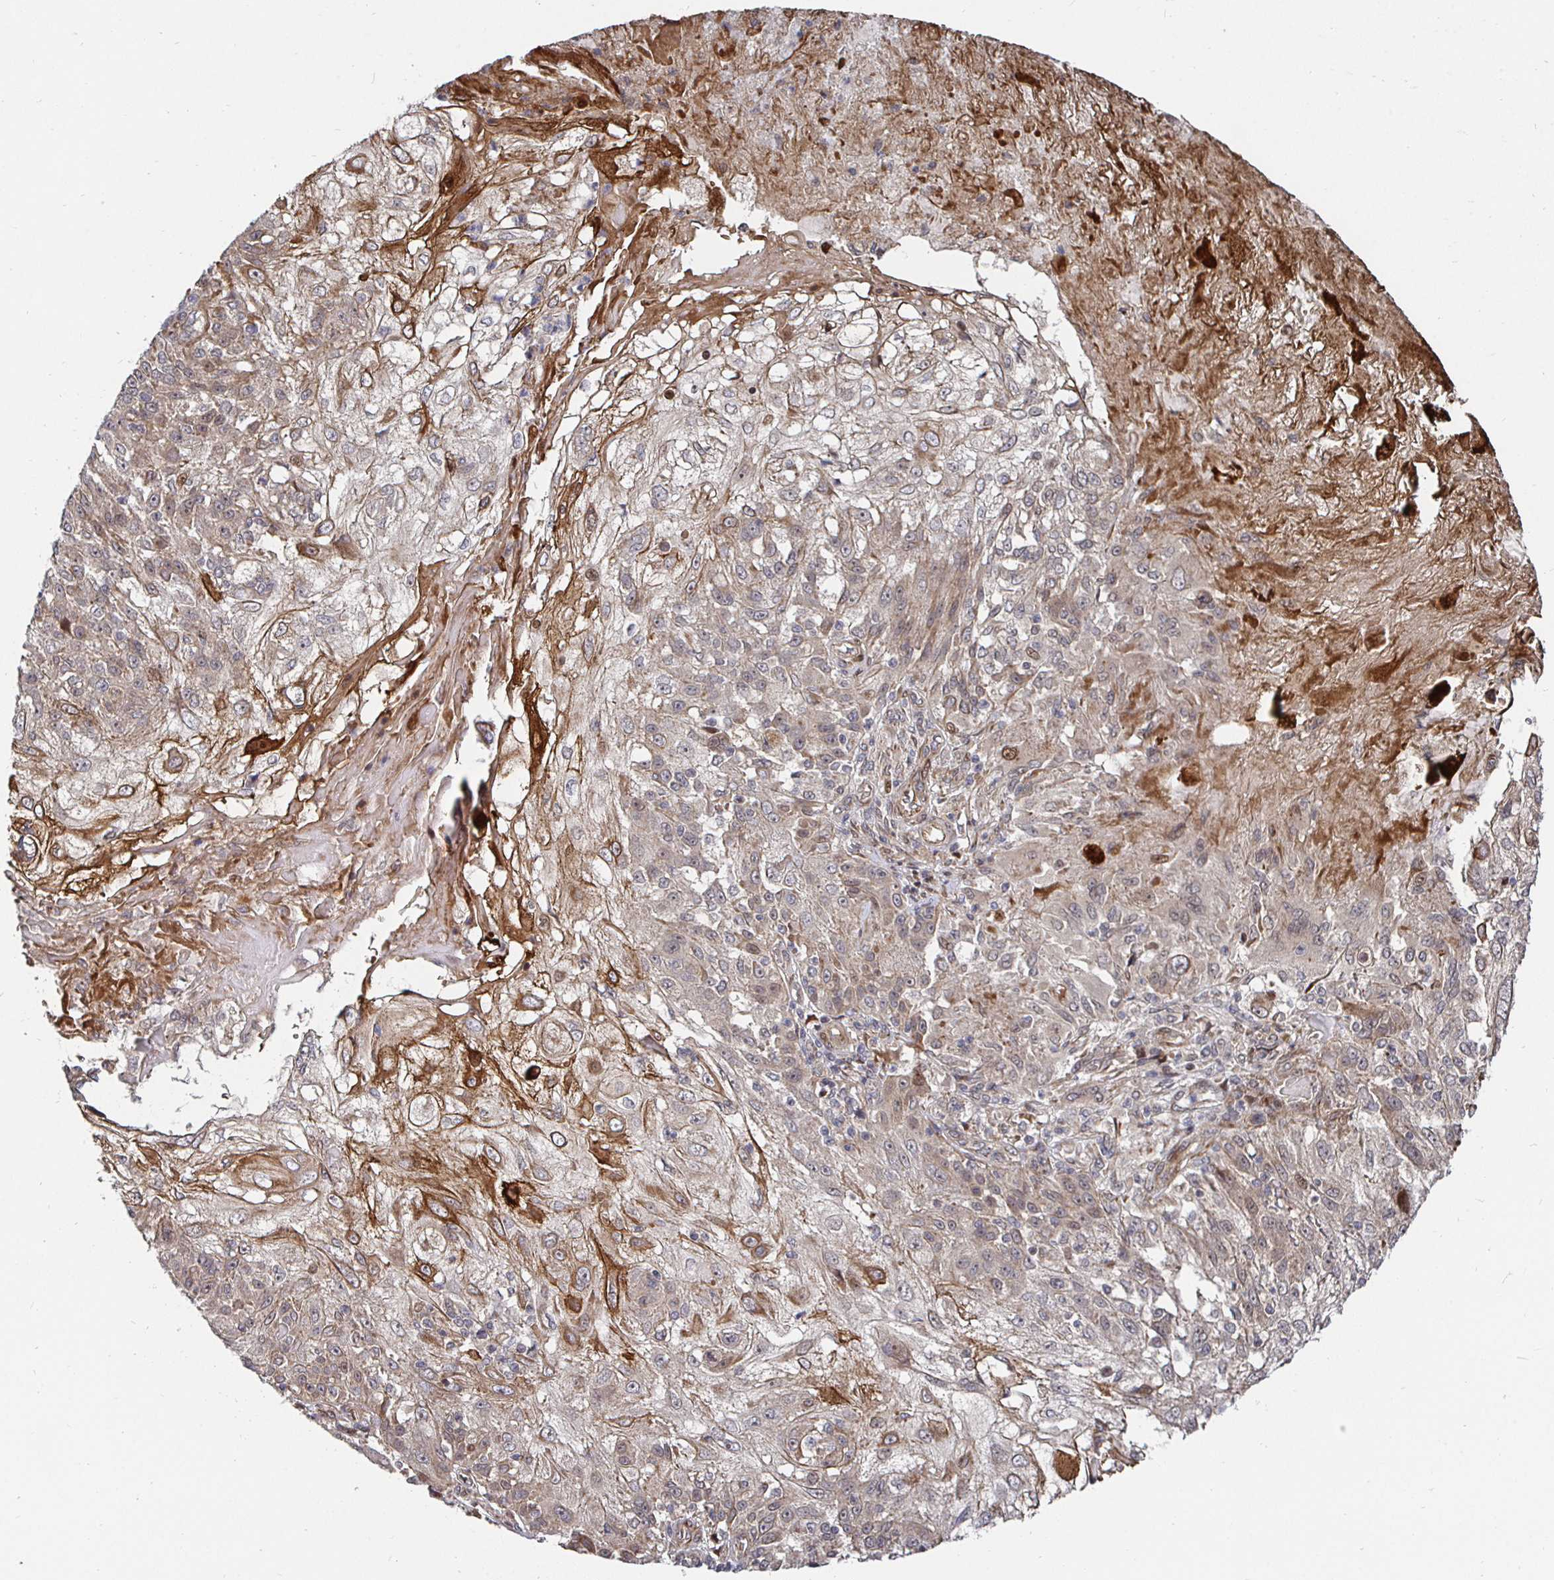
{"staining": {"intensity": "moderate", "quantity": "25%-75%", "location": "cytoplasmic/membranous"}, "tissue": "skin cancer", "cell_type": "Tumor cells", "image_type": "cancer", "snomed": [{"axis": "morphology", "description": "Normal tissue, NOS"}, {"axis": "morphology", "description": "Squamous cell carcinoma, NOS"}, {"axis": "topography", "description": "Skin"}], "caption": "Immunohistochemical staining of human squamous cell carcinoma (skin) exhibits medium levels of moderate cytoplasmic/membranous positivity in about 25%-75% of tumor cells.", "gene": "TBKBP1", "patient": {"sex": "female", "age": 83}}